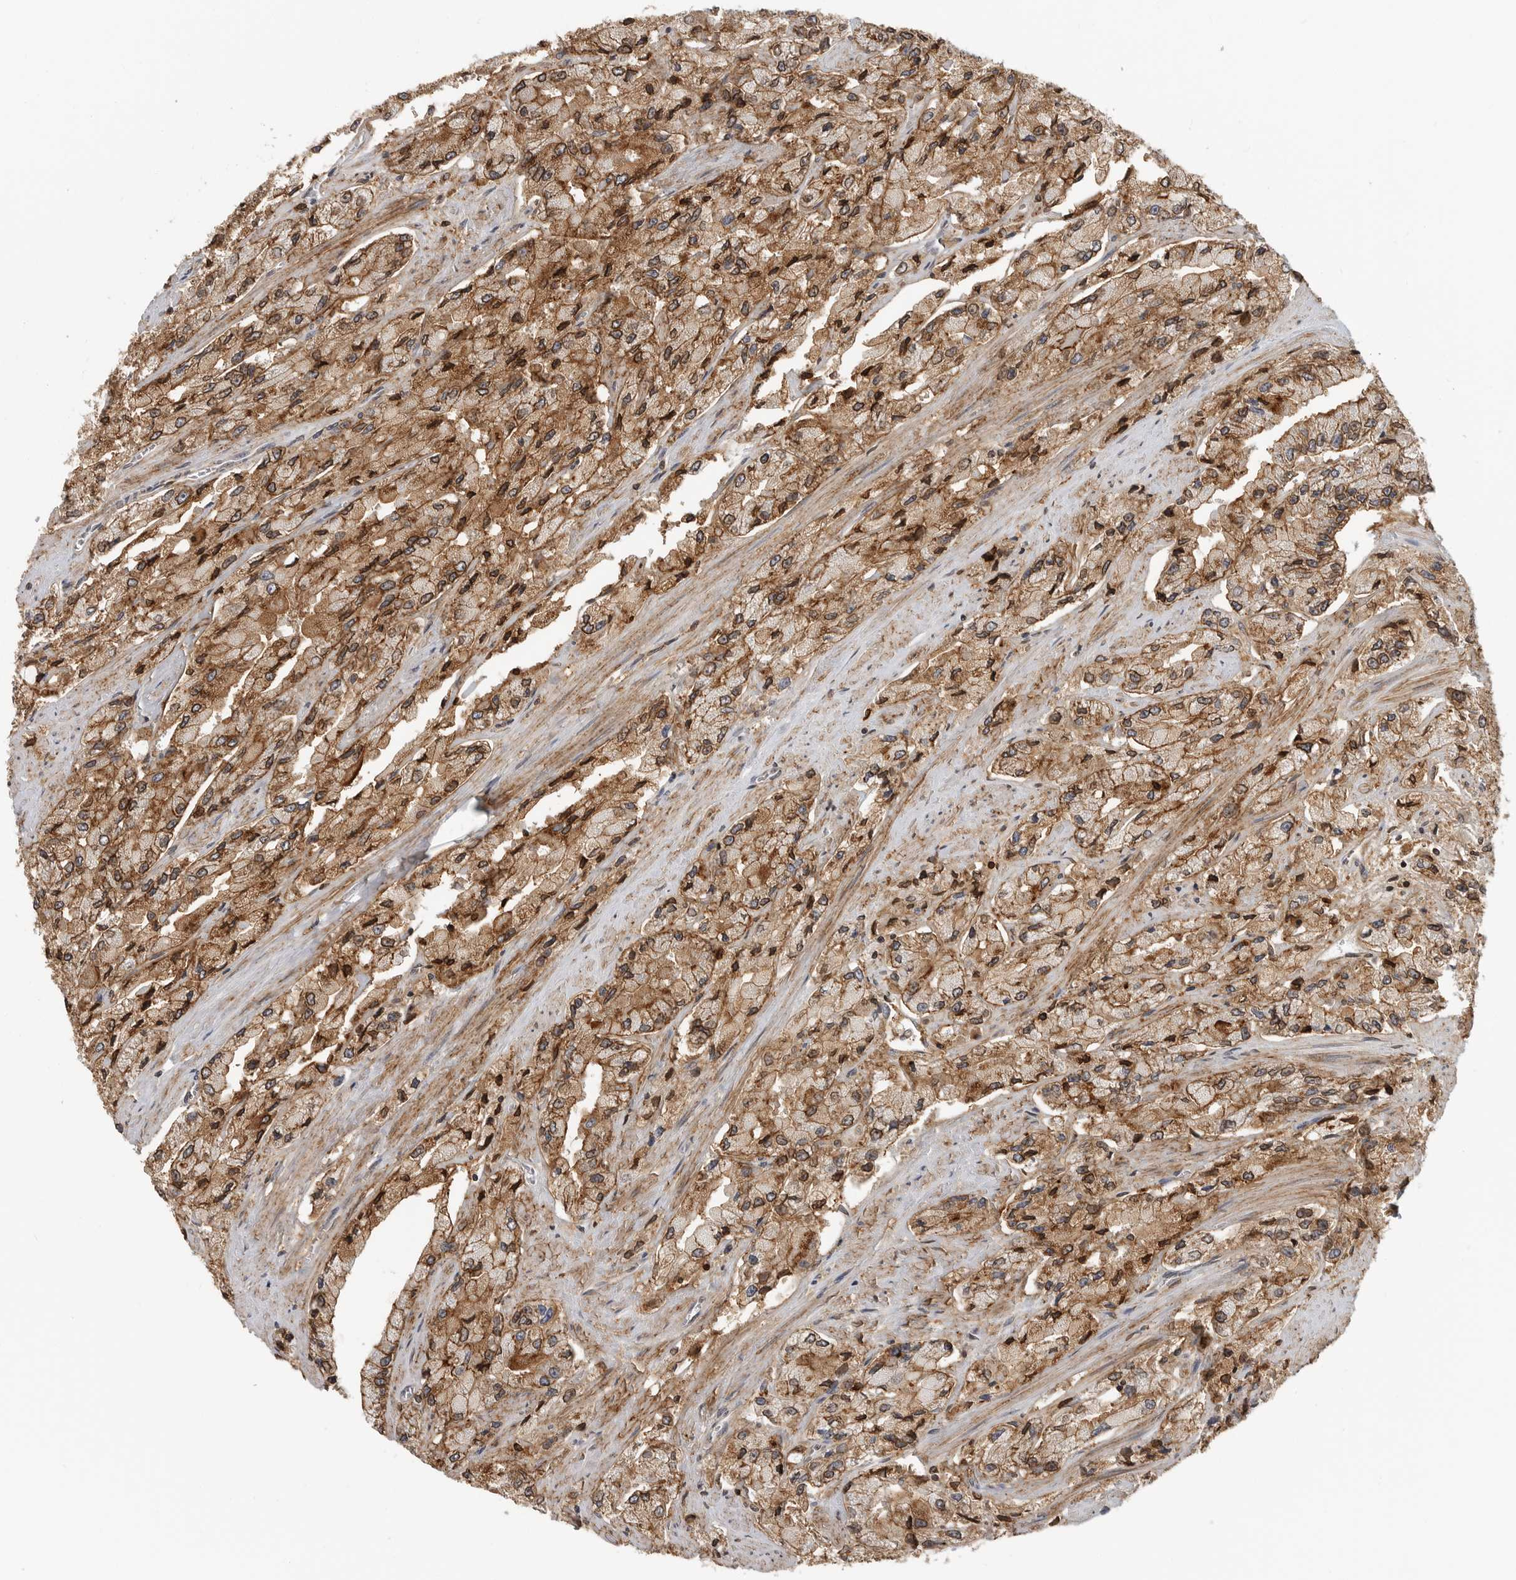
{"staining": {"intensity": "moderate", "quantity": ">75%", "location": "cytoplasmic/membranous,nuclear"}, "tissue": "prostate cancer", "cell_type": "Tumor cells", "image_type": "cancer", "snomed": [{"axis": "morphology", "description": "Adenocarcinoma, High grade"}, {"axis": "topography", "description": "Prostate"}], "caption": "Moderate cytoplasmic/membranous and nuclear protein staining is present in about >75% of tumor cells in adenocarcinoma (high-grade) (prostate). Using DAB (brown) and hematoxylin (blue) stains, captured at high magnification using brightfield microscopy.", "gene": "ANXA11", "patient": {"sex": "male", "age": 58}}